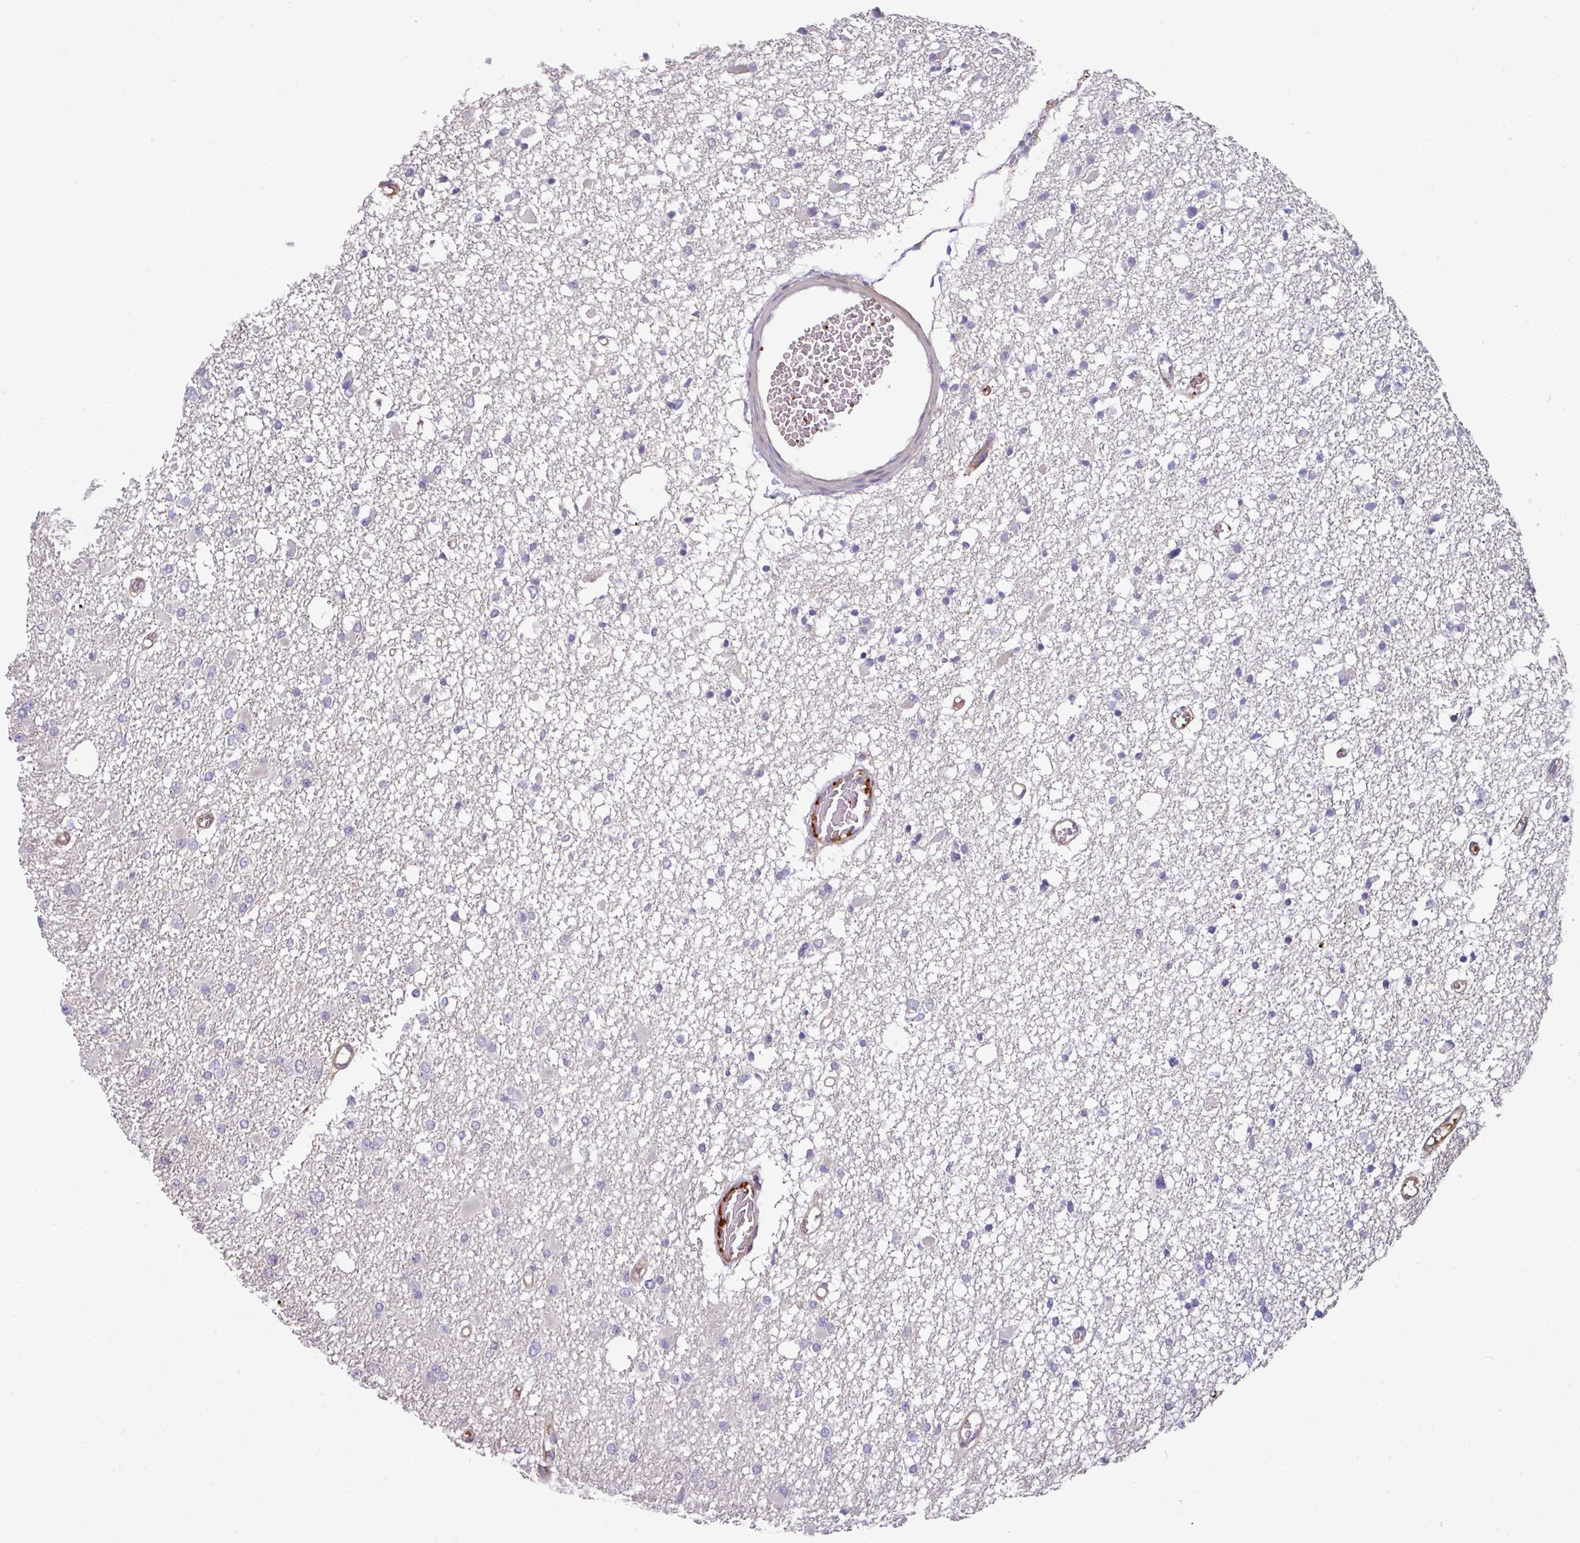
{"staining": {"intensity": "negative", "quantity": "none", "location": "none"}, "tissue": "glioma", "cell_type": "Tumor cells", "image_type": "cancer", "snomed": [{"axis": "morphology", "description": "Glioma, malignant, Low grade"}, {"axis": "topography", "description": "Brain"}], "caption": "DAB (3,3'-diaminobenzidine) immunohistochemical staining of human malignant glioma (low-grade) displays no significant staining in tumor cells. (Brightfield microscopy of DAB immunohistochemistry (IHC) at high magnification).", "gene": "CASP2", "patient": {"sex": "female", "age": 22}}